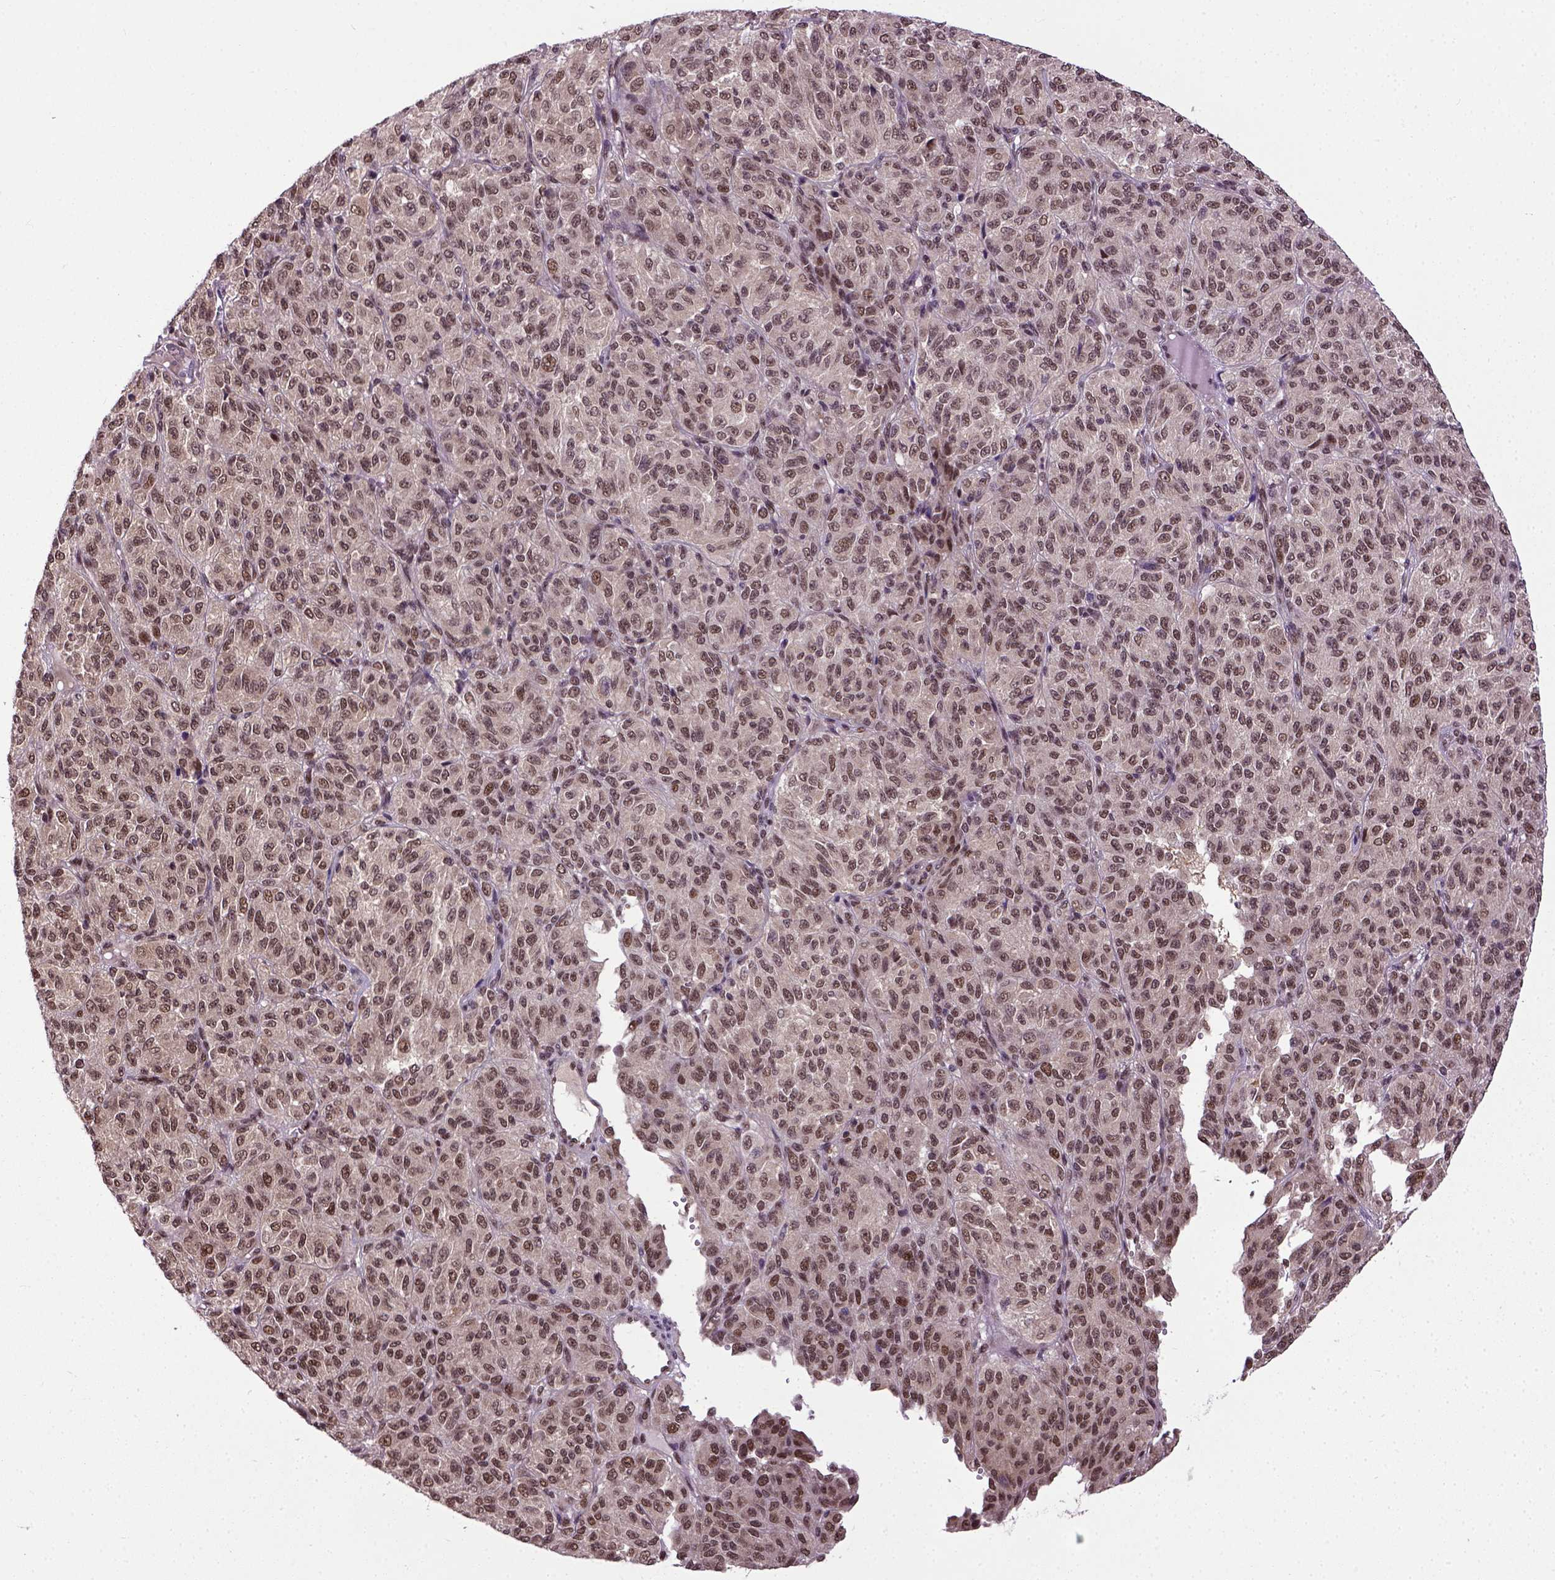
{"staining": {"intensity": "moderate", "quantity": ">75%", "location": "nuclear"}, "tissue": "melanoma", "cell_type": "Tumor cells", "image_type": "cancer", "snomed": [{"axis": "morphology", "description": "Malignant melanoma, Metastatic site"}, {"axis": "topography", "description": "Brain"}], "caption": "Melanoma tissue shows moderate nuclear staining in about >75% of tumor cells", "gene": "UBA3", "patient": {"sex": "female", "age": 56}}